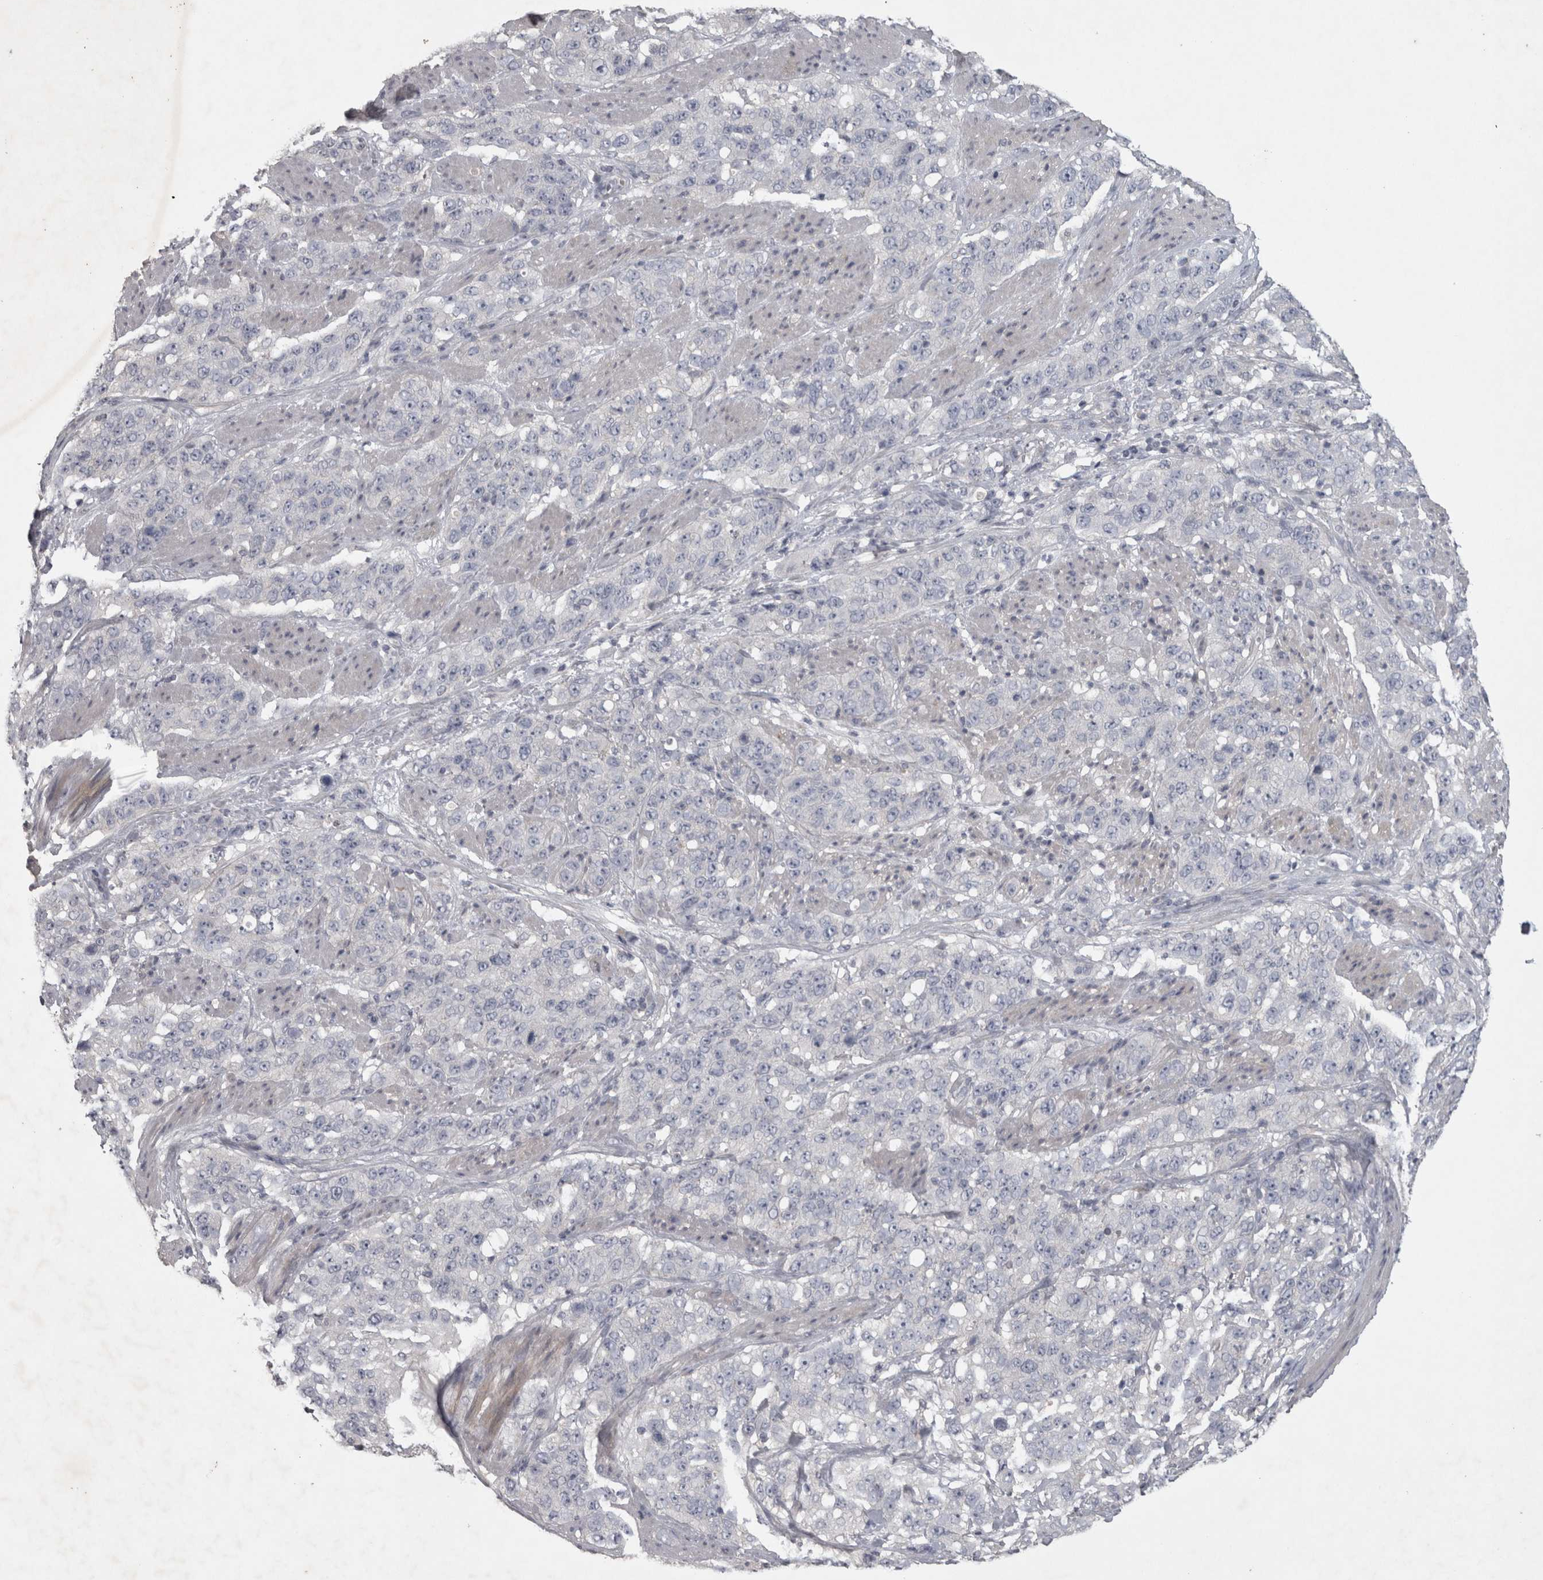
{"staining": {"intensity": "negative", "quantity": "none", "location": "none"}, "tissue": "stomach cancer", "cell_type": "Tumor cells", "image_type": "cancer", "snomed": [{"axis": "morphology", "description": "Adenocarcinoma, NOS"}, {"axis": "topography", "description": "Stomach"}], "caption": "A micrograph of human stomach adenocarcinoma is negative for staining in tumor cells. (DAB (3,3'-diaminobenzidine) immunohistochemistry (IHC) visualized using brightfield microscopy, high magnification).", "gene": "ENPP7", "patient": {"sex": "male", "age": 48}}